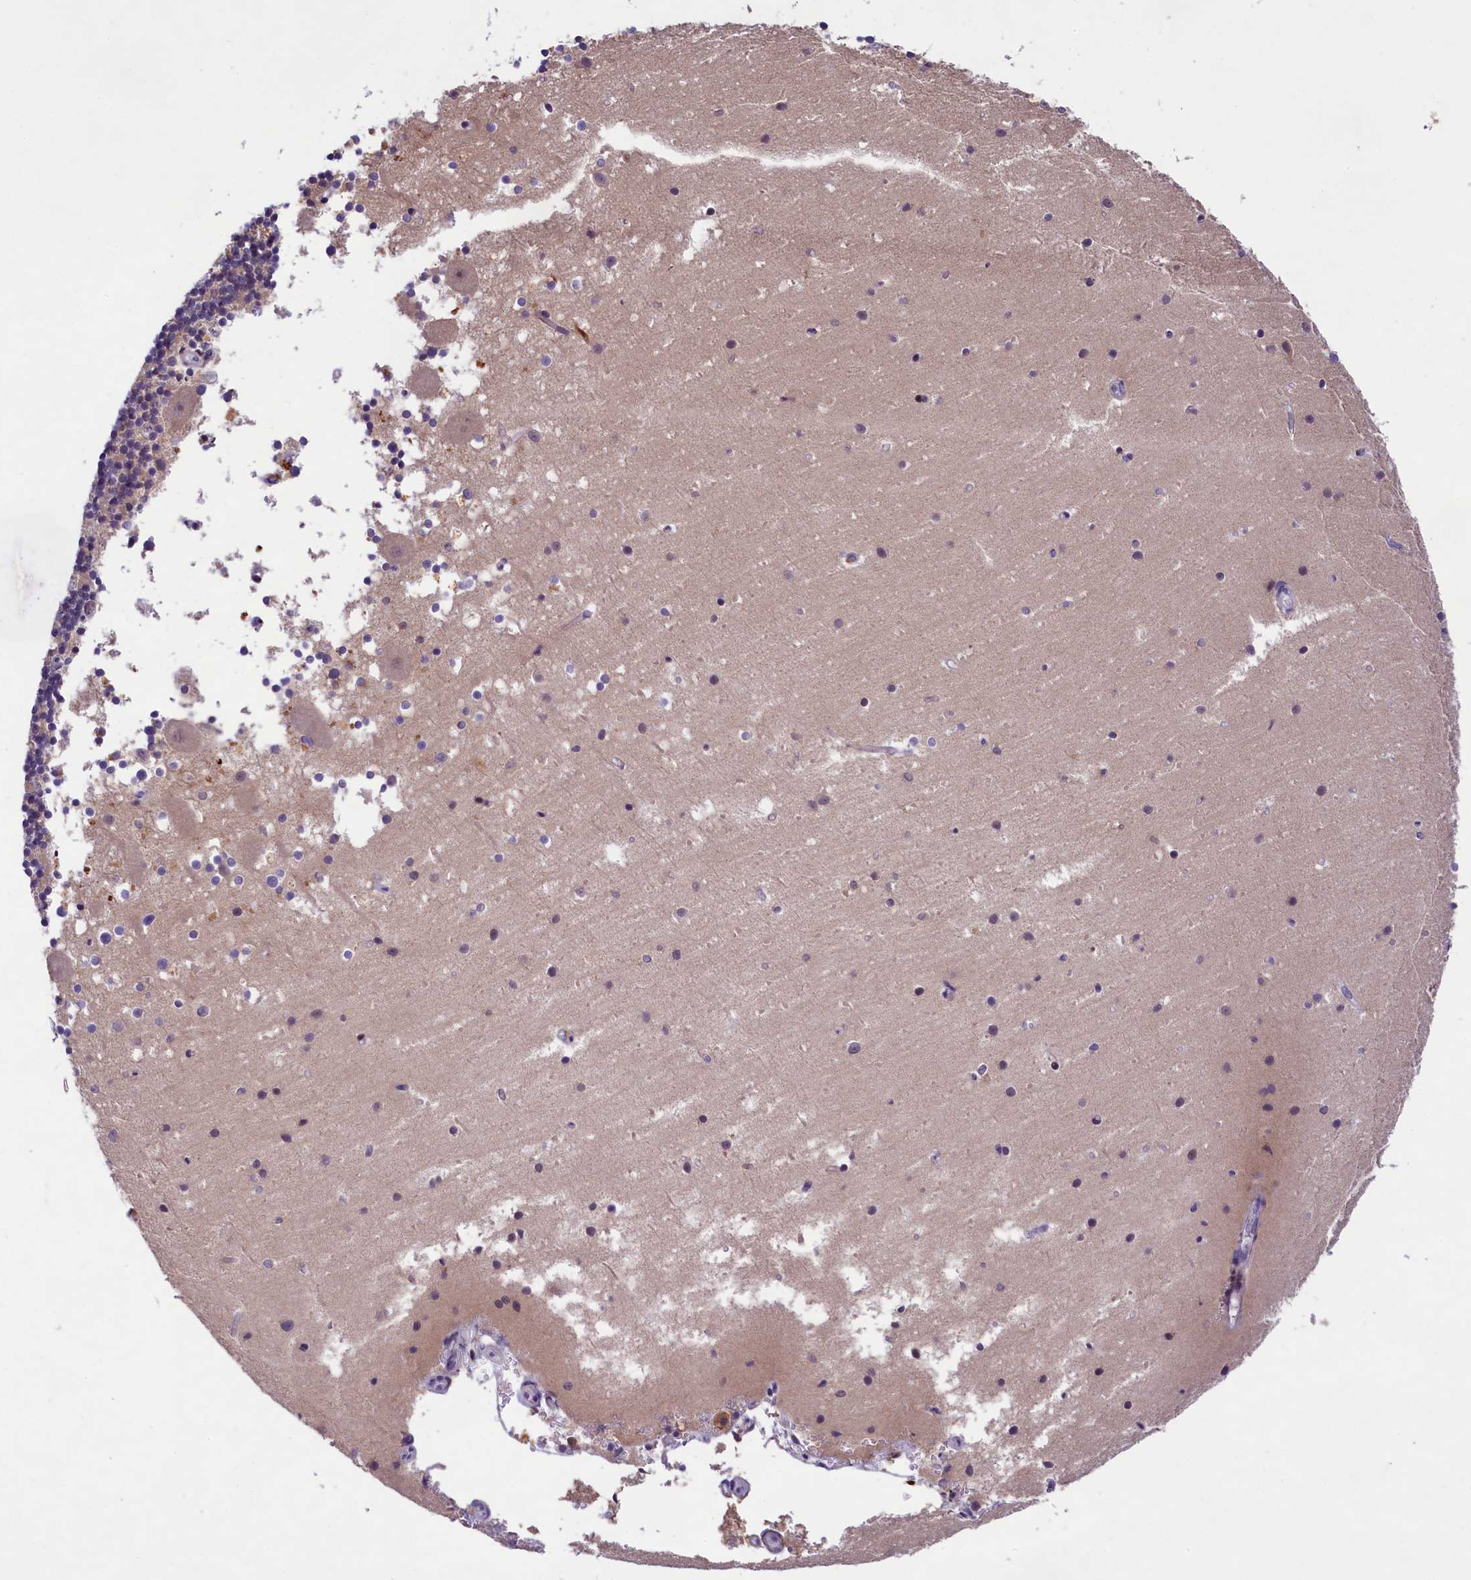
{"staining": {"intensity": "weak", "quantity": "25%-75%", "location": "cytoplasmic/membranous"}, "tissue": "cerebellum", "cell_type": "Cells in granular layer", "image_type": "normal", "snomed": [{"axis": "morphology", "description": "Normal tissue, NOS"}, {"axis": "topography", "description": "Cerebellum"}], "caption": "Immunohistochemical staining of unremarkable human cerebellum reveals low levels of weak cytoplasmic/membranous expression in approximately 25%-75% of cells in granular layer.", "gene": "FBXO45", "patient": {"sex": "male", "age": 54}}